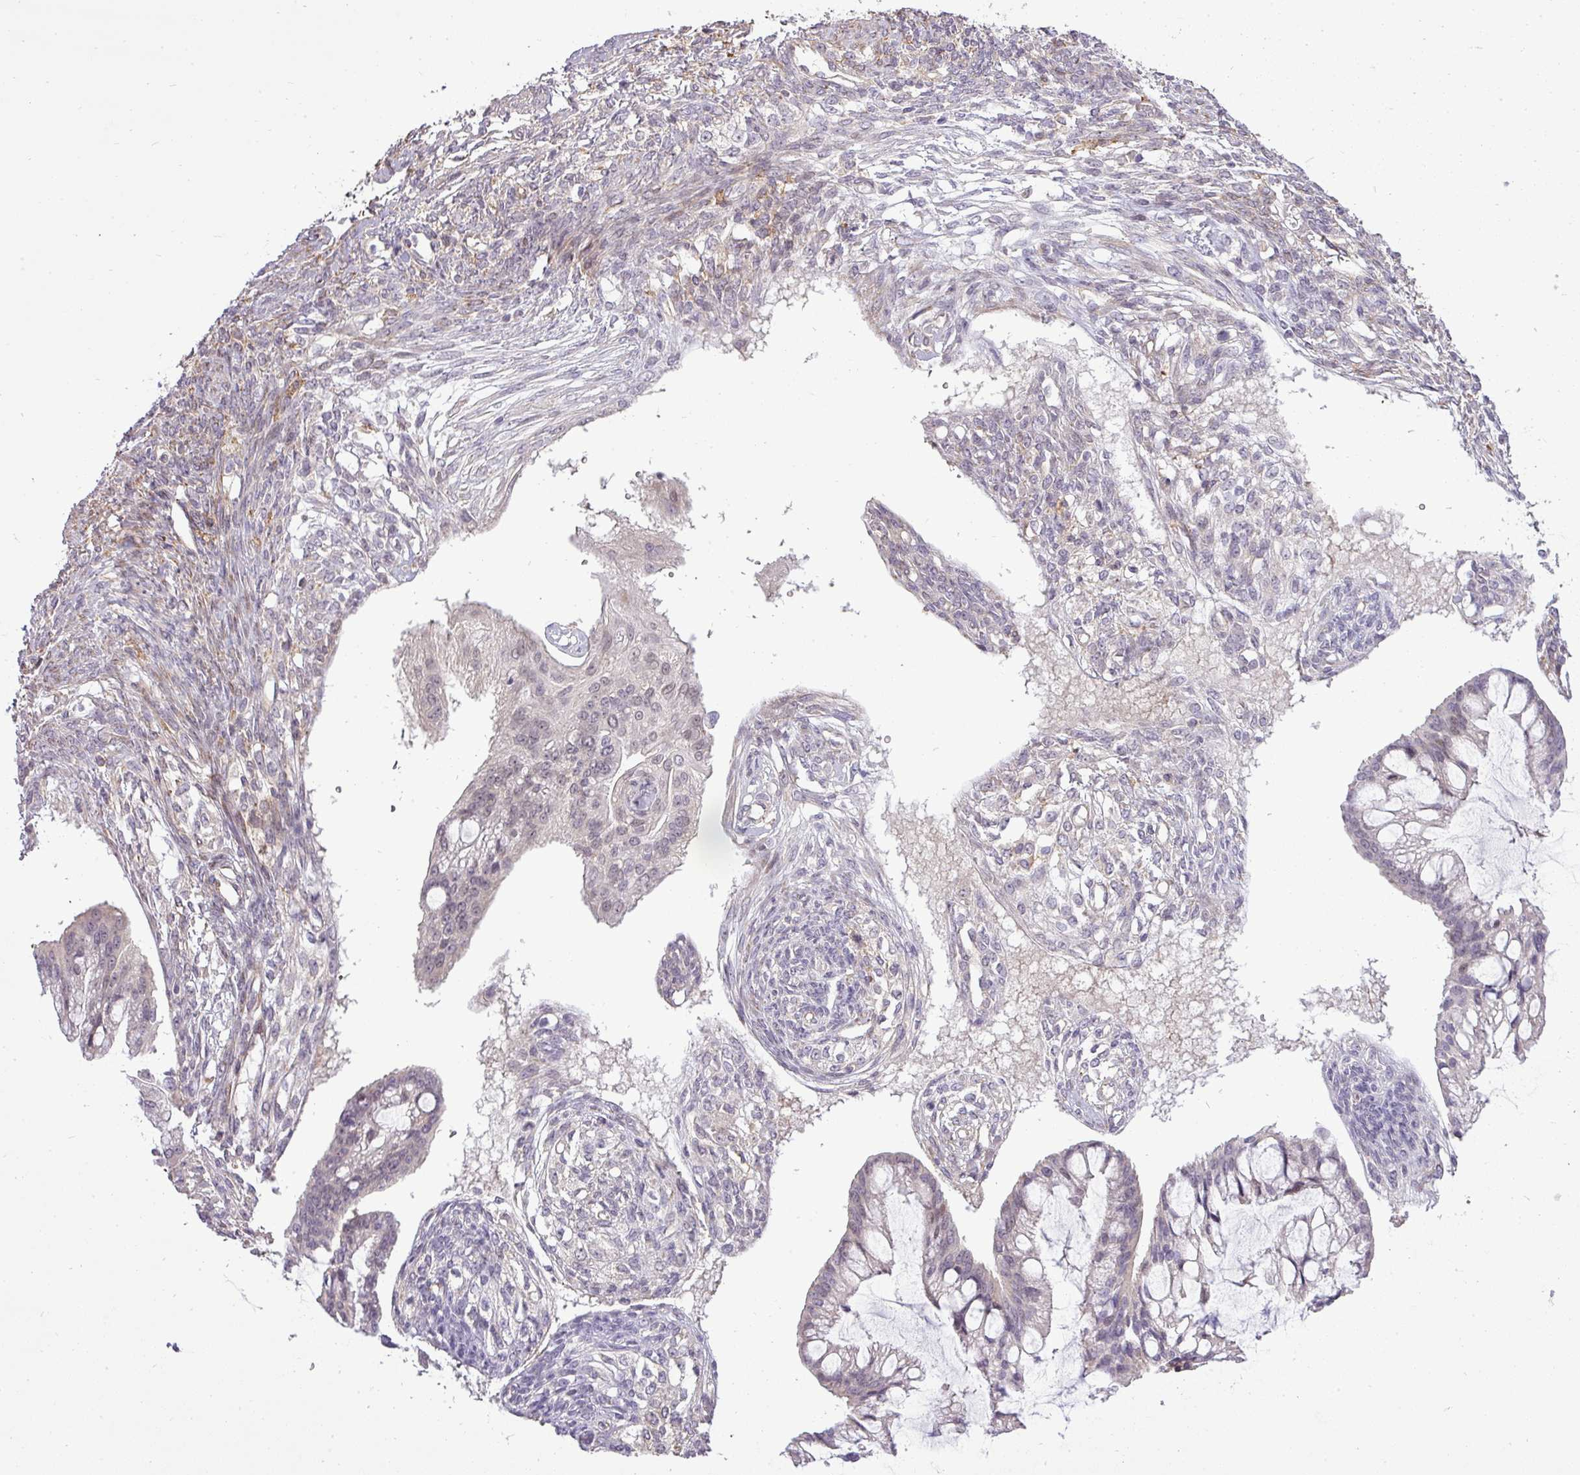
{"staining": {"intensity": "negative", "quantity": "none", "location": "none"}, "tissue": "ovarian cancer", "cell_type": "Tumor cells", "image_type": "cancer", "snomed": [{"axis": "morphology", "description": "Cystadenocarcinoma, mucinous, NOS"}, {"axis": "topography", "description": "Ovary"}], "caption": "An IHC micrograph of ovarian cancer (mucinous cystadenocarcinoma) is shown. There is no staining in tumor cells of ovarian cancer (mucinous cystadenocarcinoma).", "gene": "PDRG1", "patient": {"sex": "female", "age": 73}}